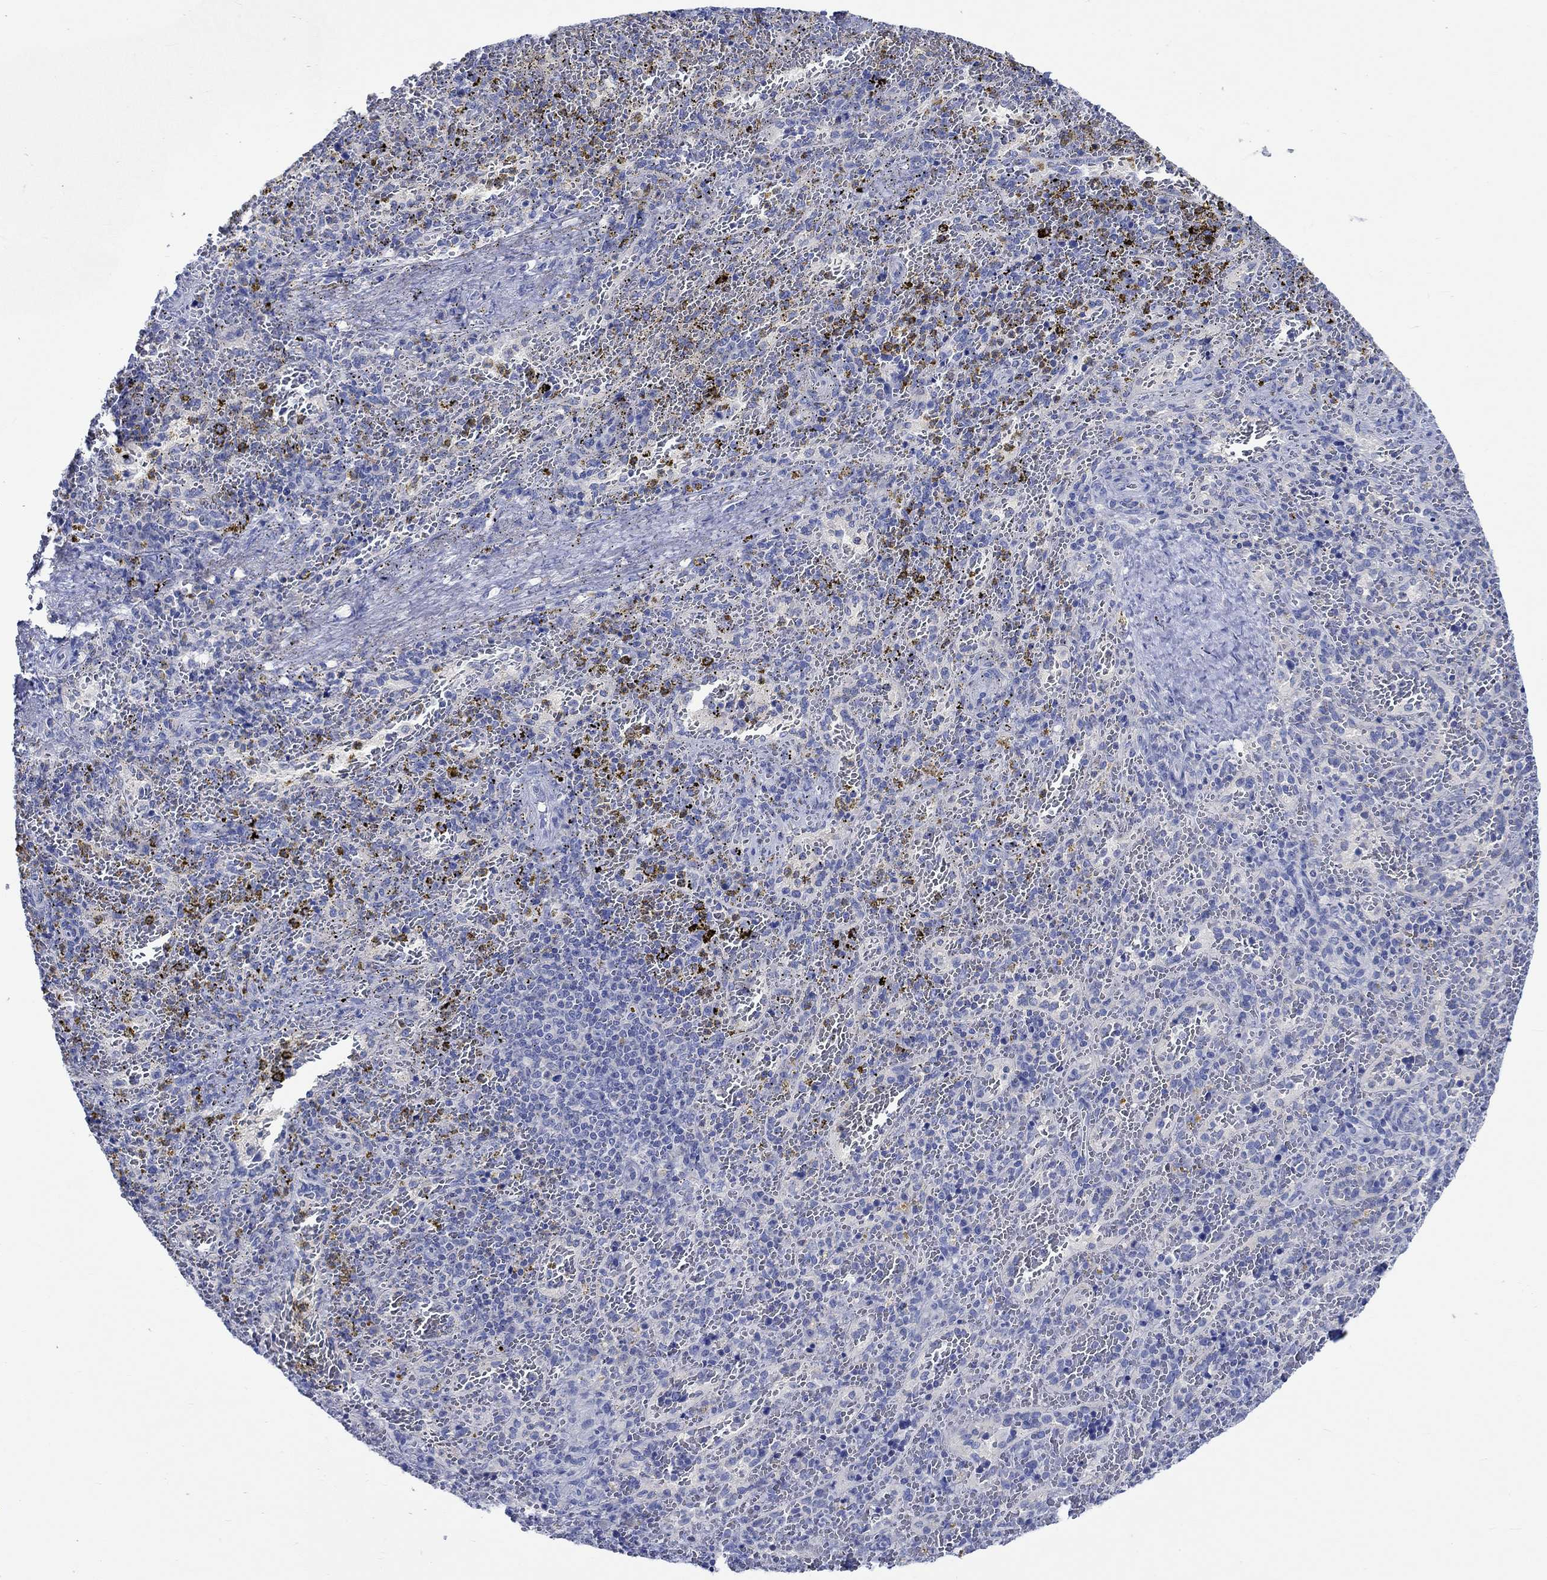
{"staining": {"intensity": "negative", "quantity": "none", "location": "none"}, "tissue": "spleen", "cell_type": "Cells in red pulp", "image_type": "normal", "snomed": [{"axis": "morphology", "description": "Normal tissue, NOS"}, {"axis": "topography", "description": "Spleen"}], "caption": "This image is of normal spleen stained with immunohistochemistry (IHC) to label a protein in brown with the nuclei are counter-stained blue. There is no expression in cells in red pulp. (DAB IHC with hematoxylin counter stain).", "gene": "PTPRN2", "patient": {"sex": "female", "age": 50}}